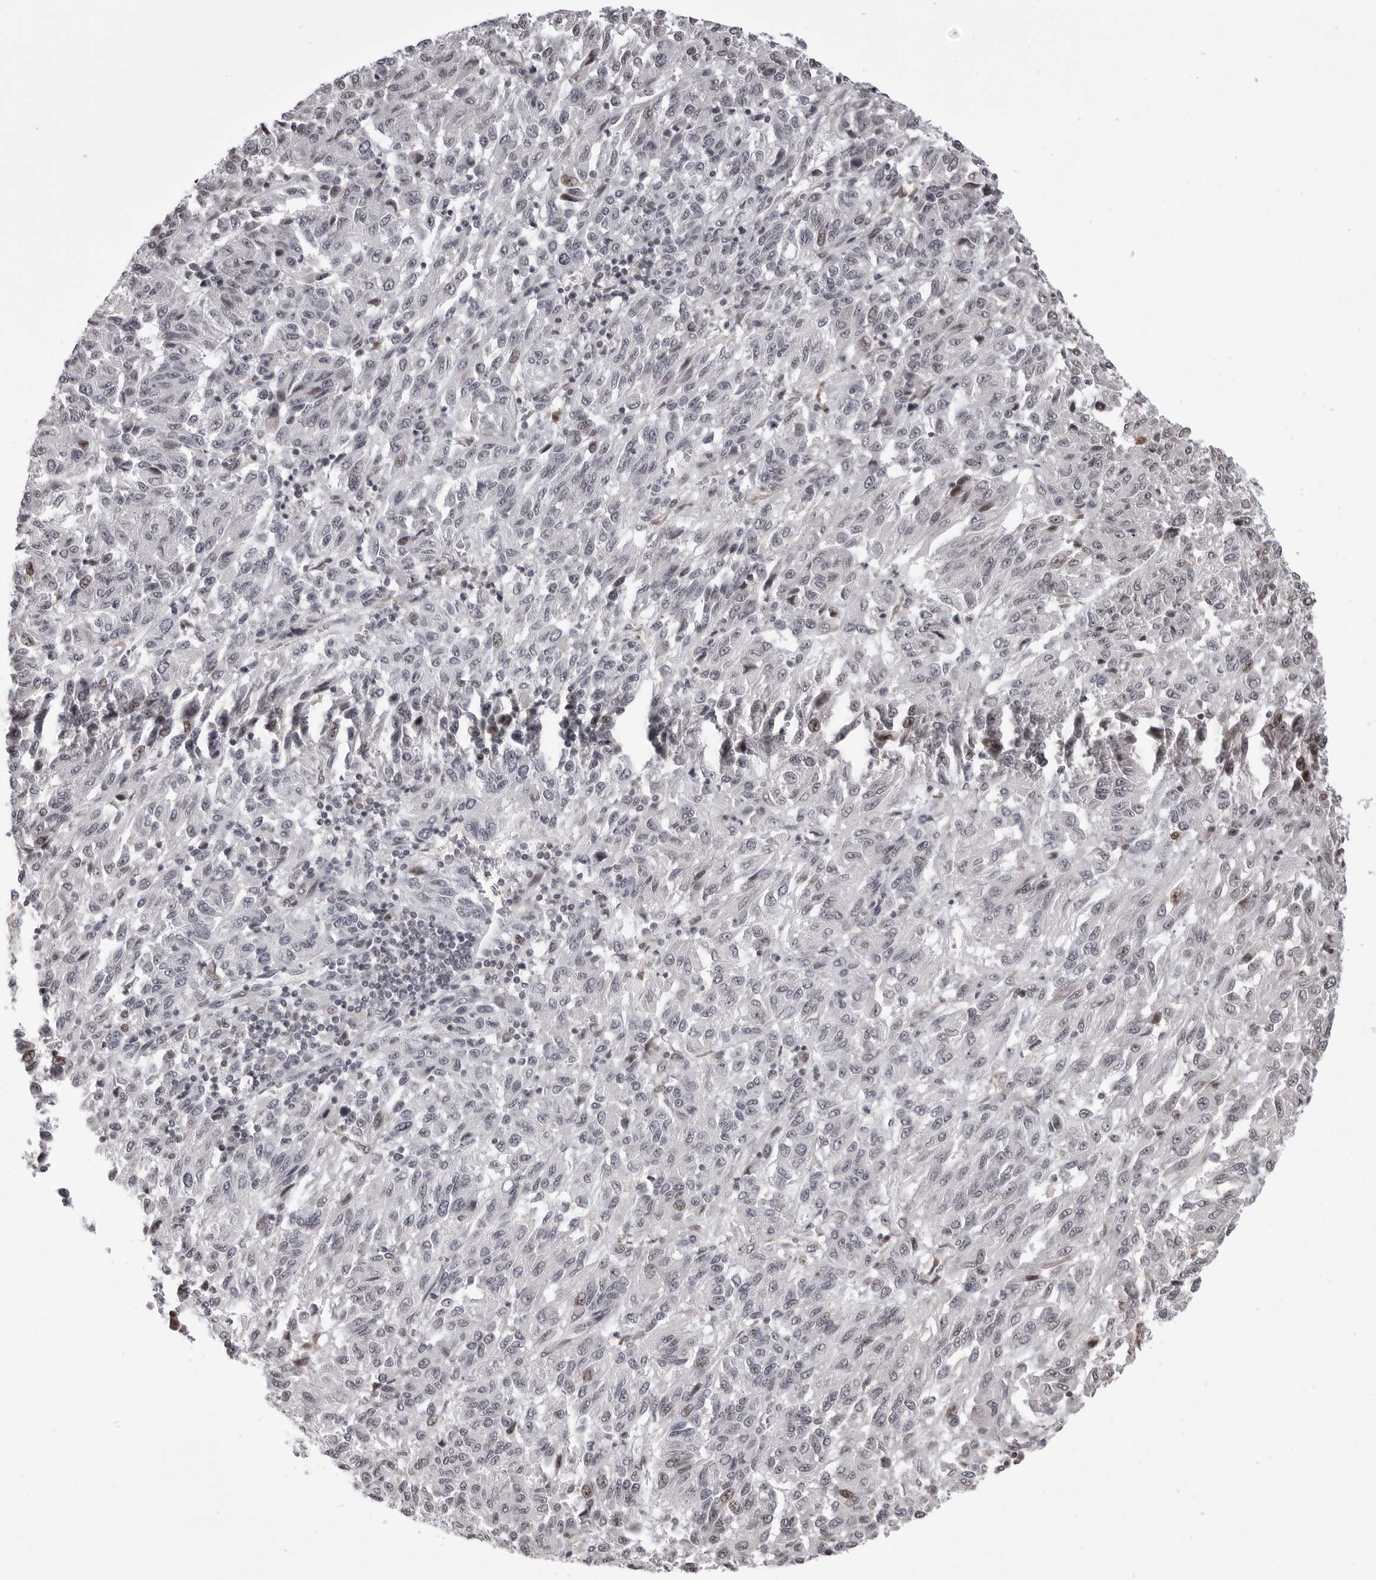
{"staining": {"intensity": "negative", "quantity": "none", "location": "none"}, "tissue": "melanoma", "cell_type": "Tumor cells", "image_type": "cancer", "snomed": [{"axis": "morphology", "description": "Malignant melanoma, Metastatic site"}, {"axis": "topography", "description": "Lung"}], "caption": "This is a micrograph of immunohistochemistry (IHC) staining of melanoma, which shows no expression in tumor cells.", "gene": "PHF3", "patient": {"sex": "male", "age": 64}}